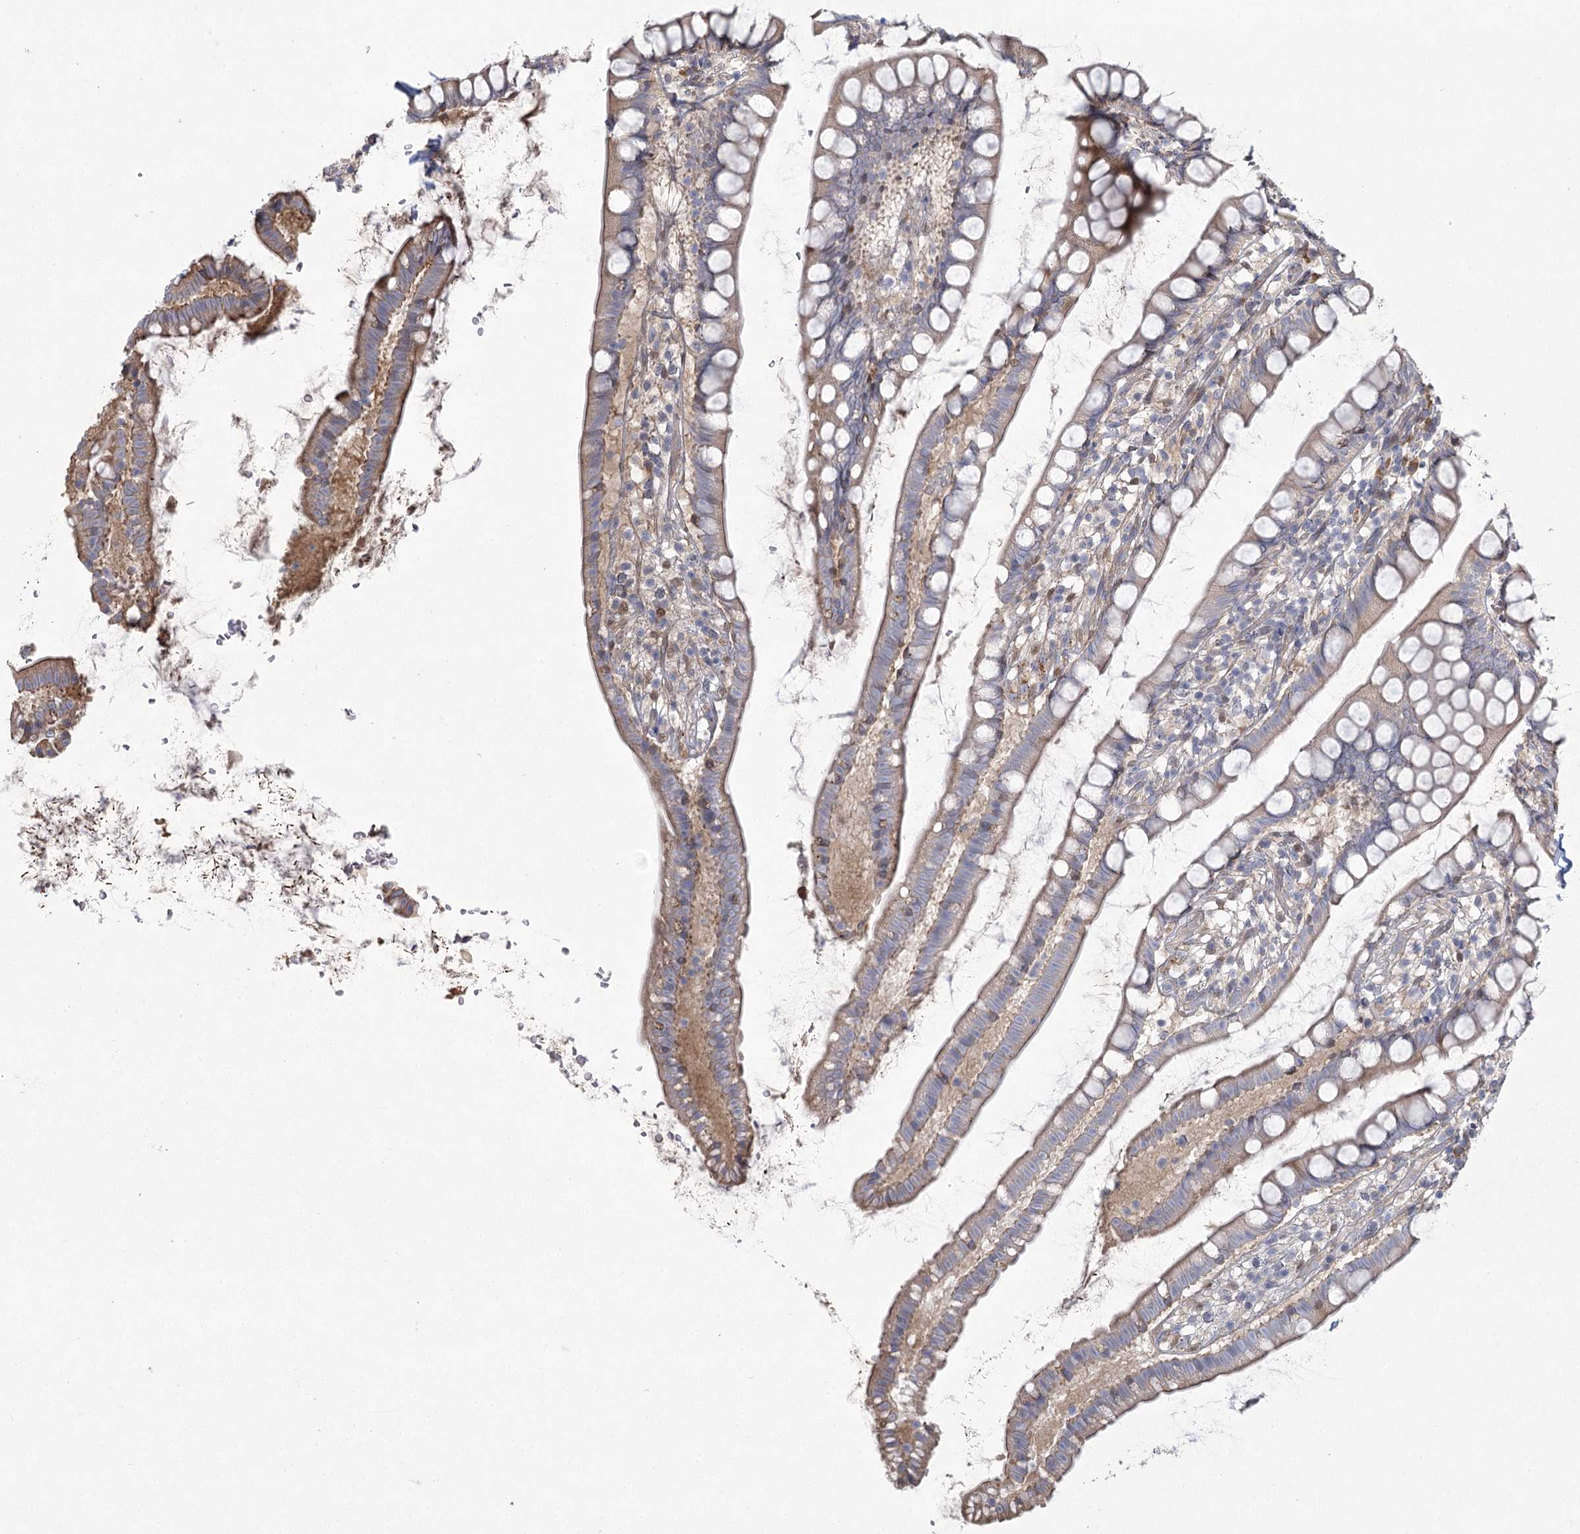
{"staining": {"intensity": "weak", "quantity": "<25%", "location": "cytoplasmic/membranous"}, "tissue": "small intestine", "cell_type": "Glandular cells", "image_type": "normal", "snomed": [{"axis": "morphology", "description": "Normal tissue, NOS"}, {"axis": "topography", "description": "Small intestine"}], "caption": "Immunohistochemistry photomicrograph of unremarkable small intestine: human small intestine stained with DAB (3,3'-diaminobenzidine) exhibits no significant protein expression in glandular cells. (DAB immunohistochemistry (IHC), high magnification).", "gene": "CAMTA1", "patient": {"sex": "female", "age": 84}}